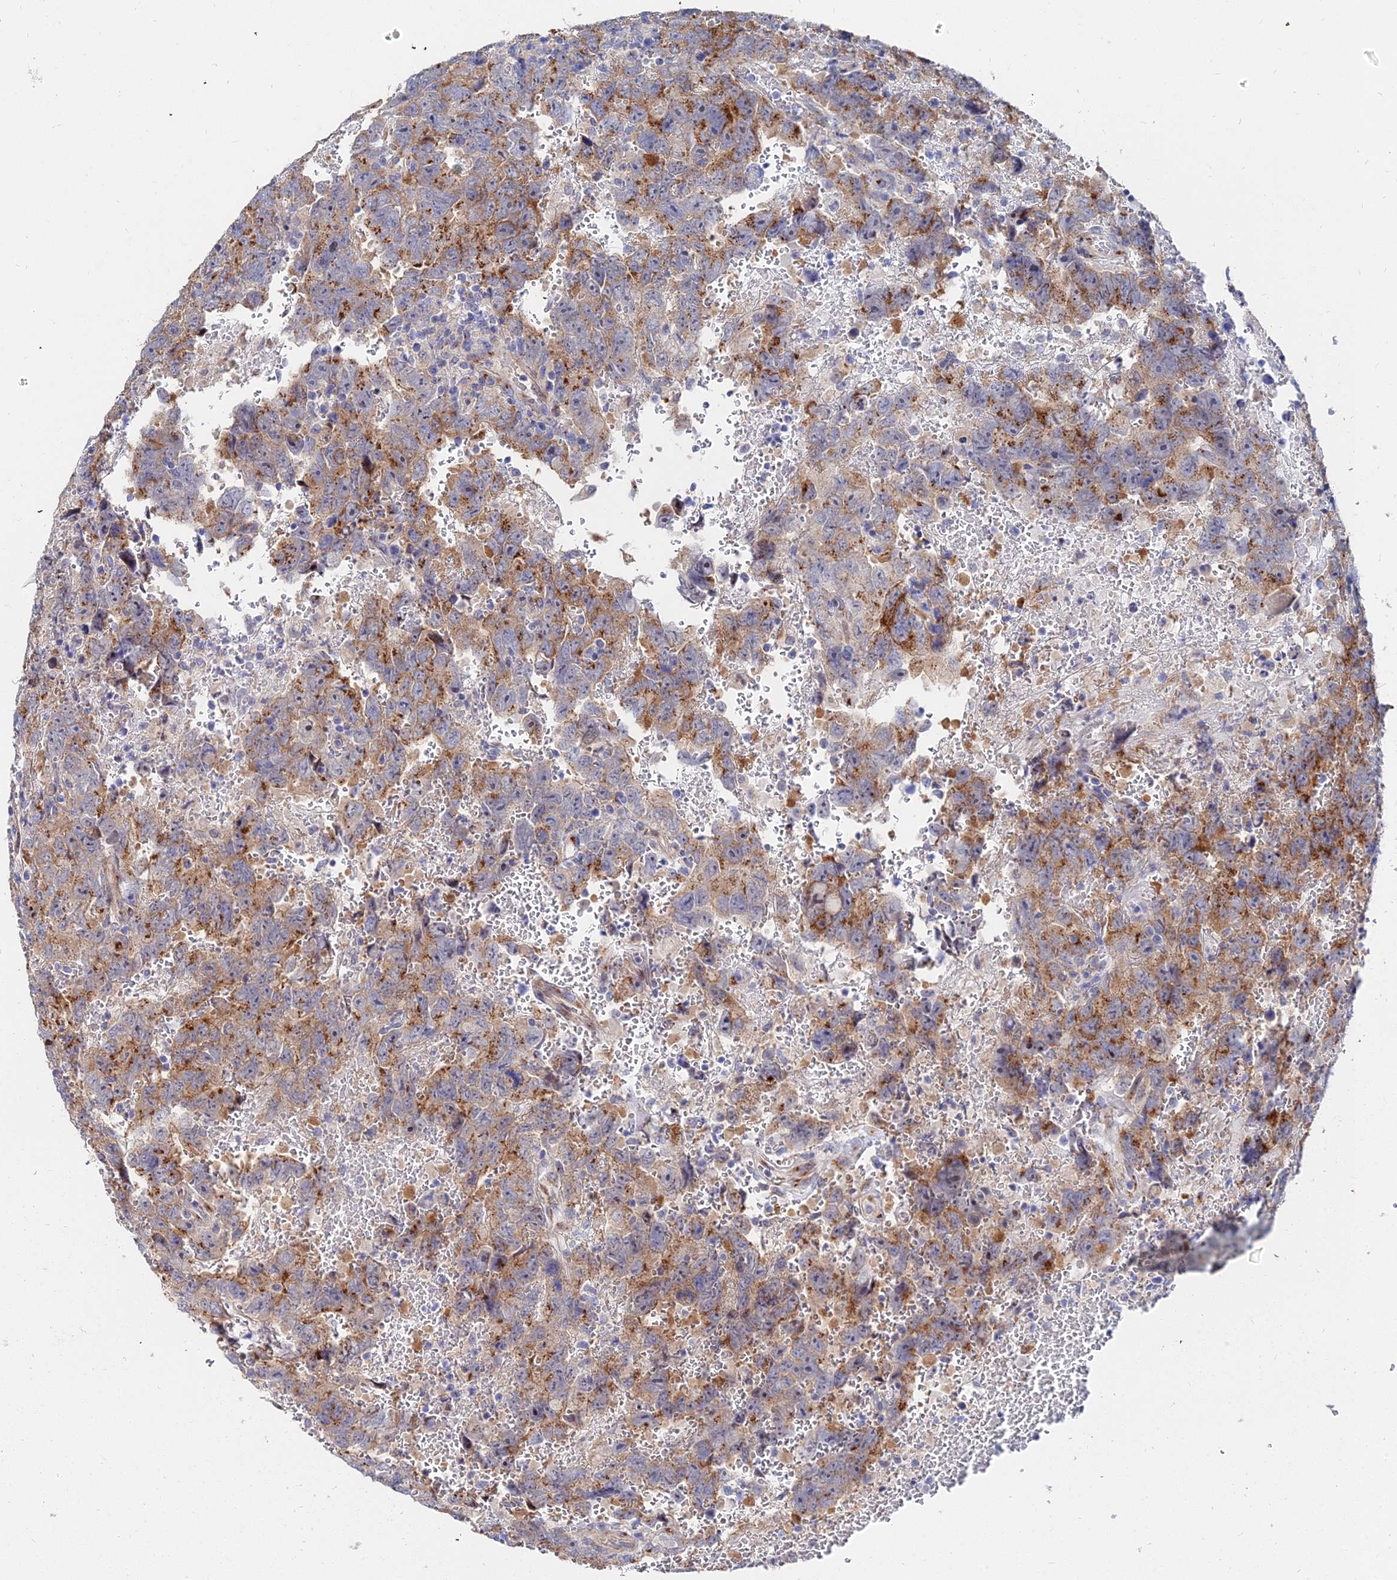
{"staining": {"intensity": "moderate", "quantity": ">75%", "location": "cytoplasmic/membranous"}, "tissue": "testis cancer", "cell_type": "Tumor cells", "image_type": "cancer", "snomed": [{"axis": "morphology", "description": "Carcinoma, Embryonal, NOS"}, {"axis": "topography", "description": "Testis"}], "caption": "IHC of human testis embryonal carcinoma displays medium levels of moderate cytoplasmic/membranous positivity in approximately >75% of tumor cells.", "gene": "BORCS8", "patient": {"sex": "male", "age": 45}}